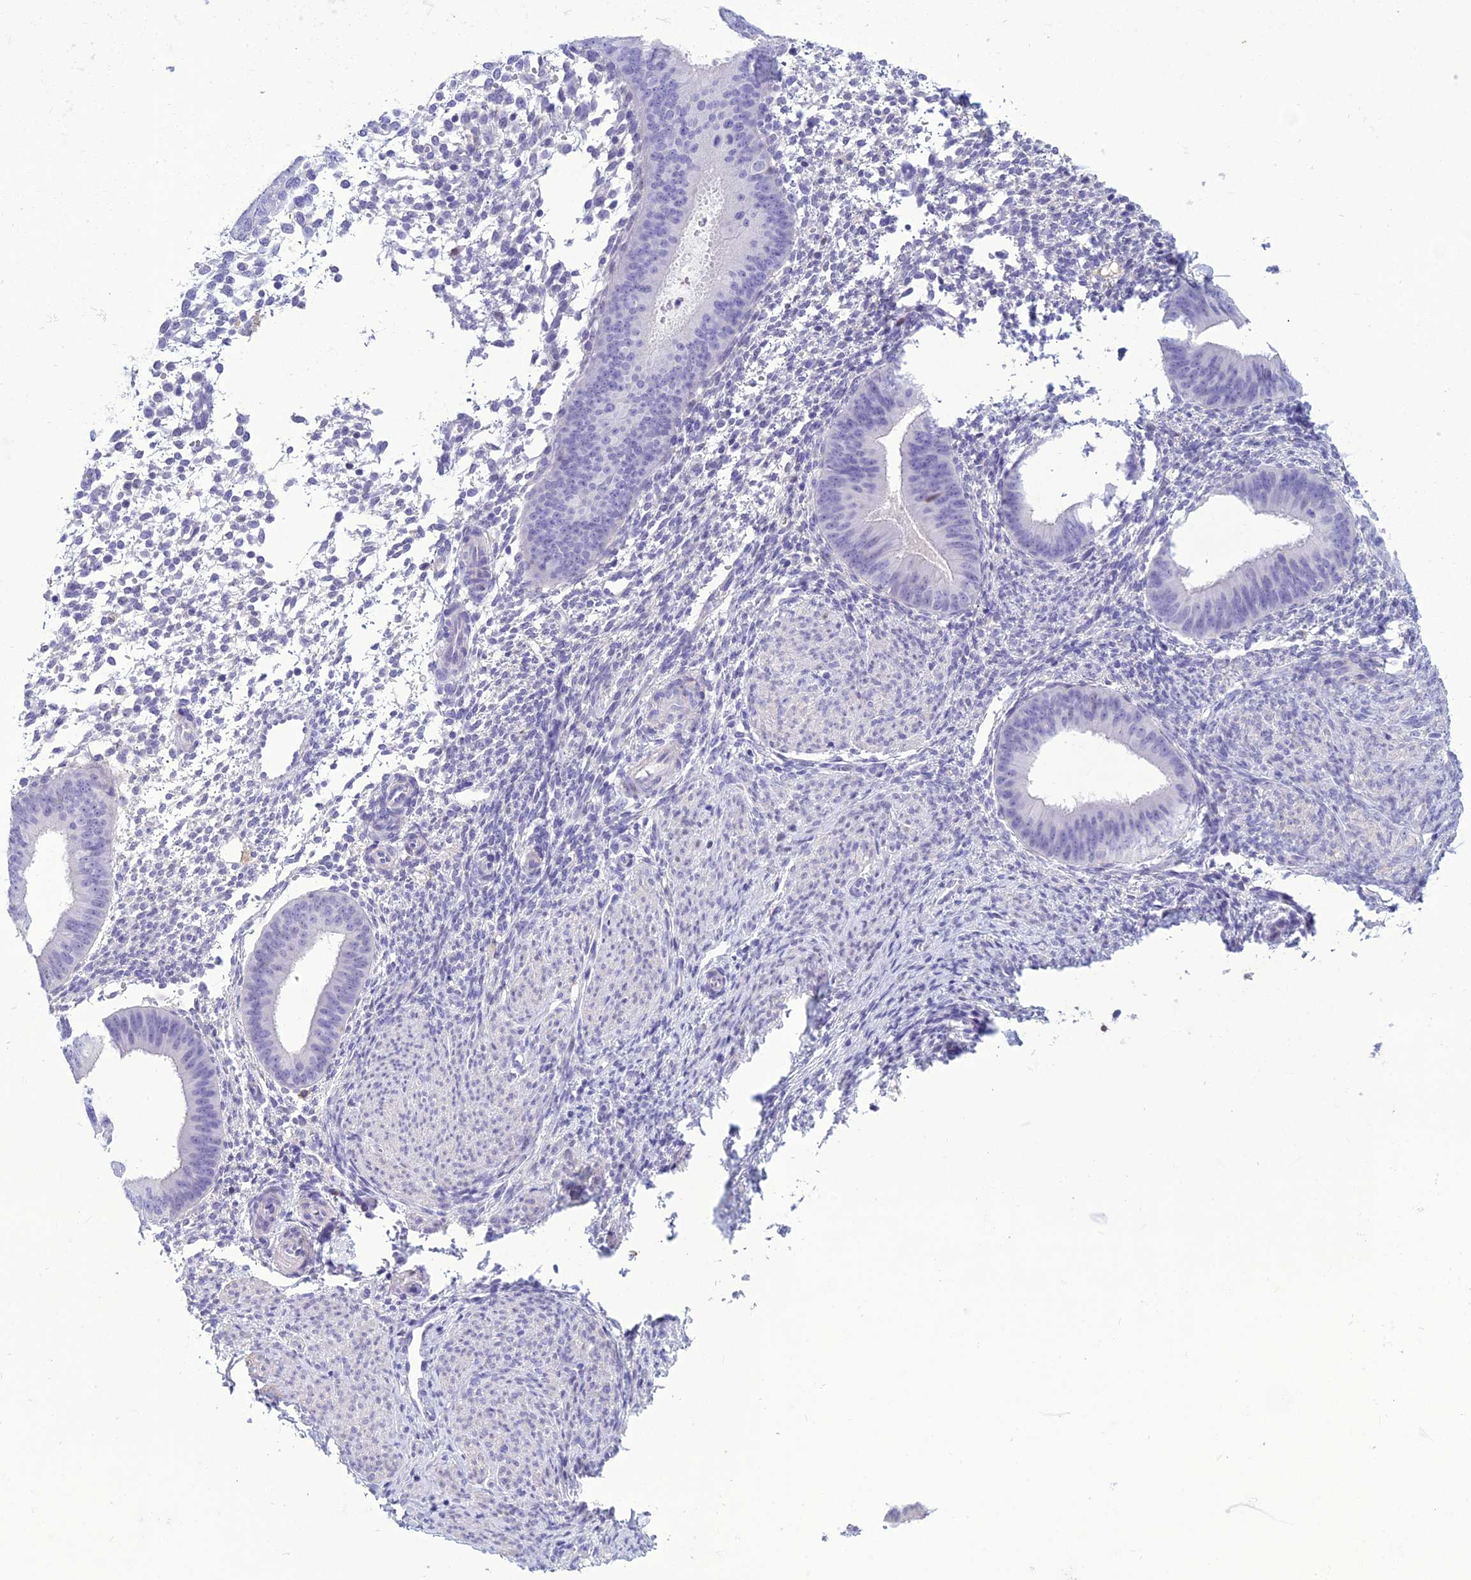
{"staining": {"intensity": "negative", "quantity": "none", "location": "none"}, "tissue": "endometrium", "cell_type": "Cells in endometrial stroma", "image_type": "normal", "snomed": [{"axis": "morphology", "description": "Normal tissue, NOS"}, {"axis": "topography", "description": "Uterus"}, {"axis": "topography", "description": "Endometrium"}], "caption": "An image of endometrium stained for a protein displays no brown staining in cells in endometrial stroma. (DAB immunohistochemistry (IHC), high magnification).", "gene": "CRB2", "patient": {"sex": "female", "age": 48}}